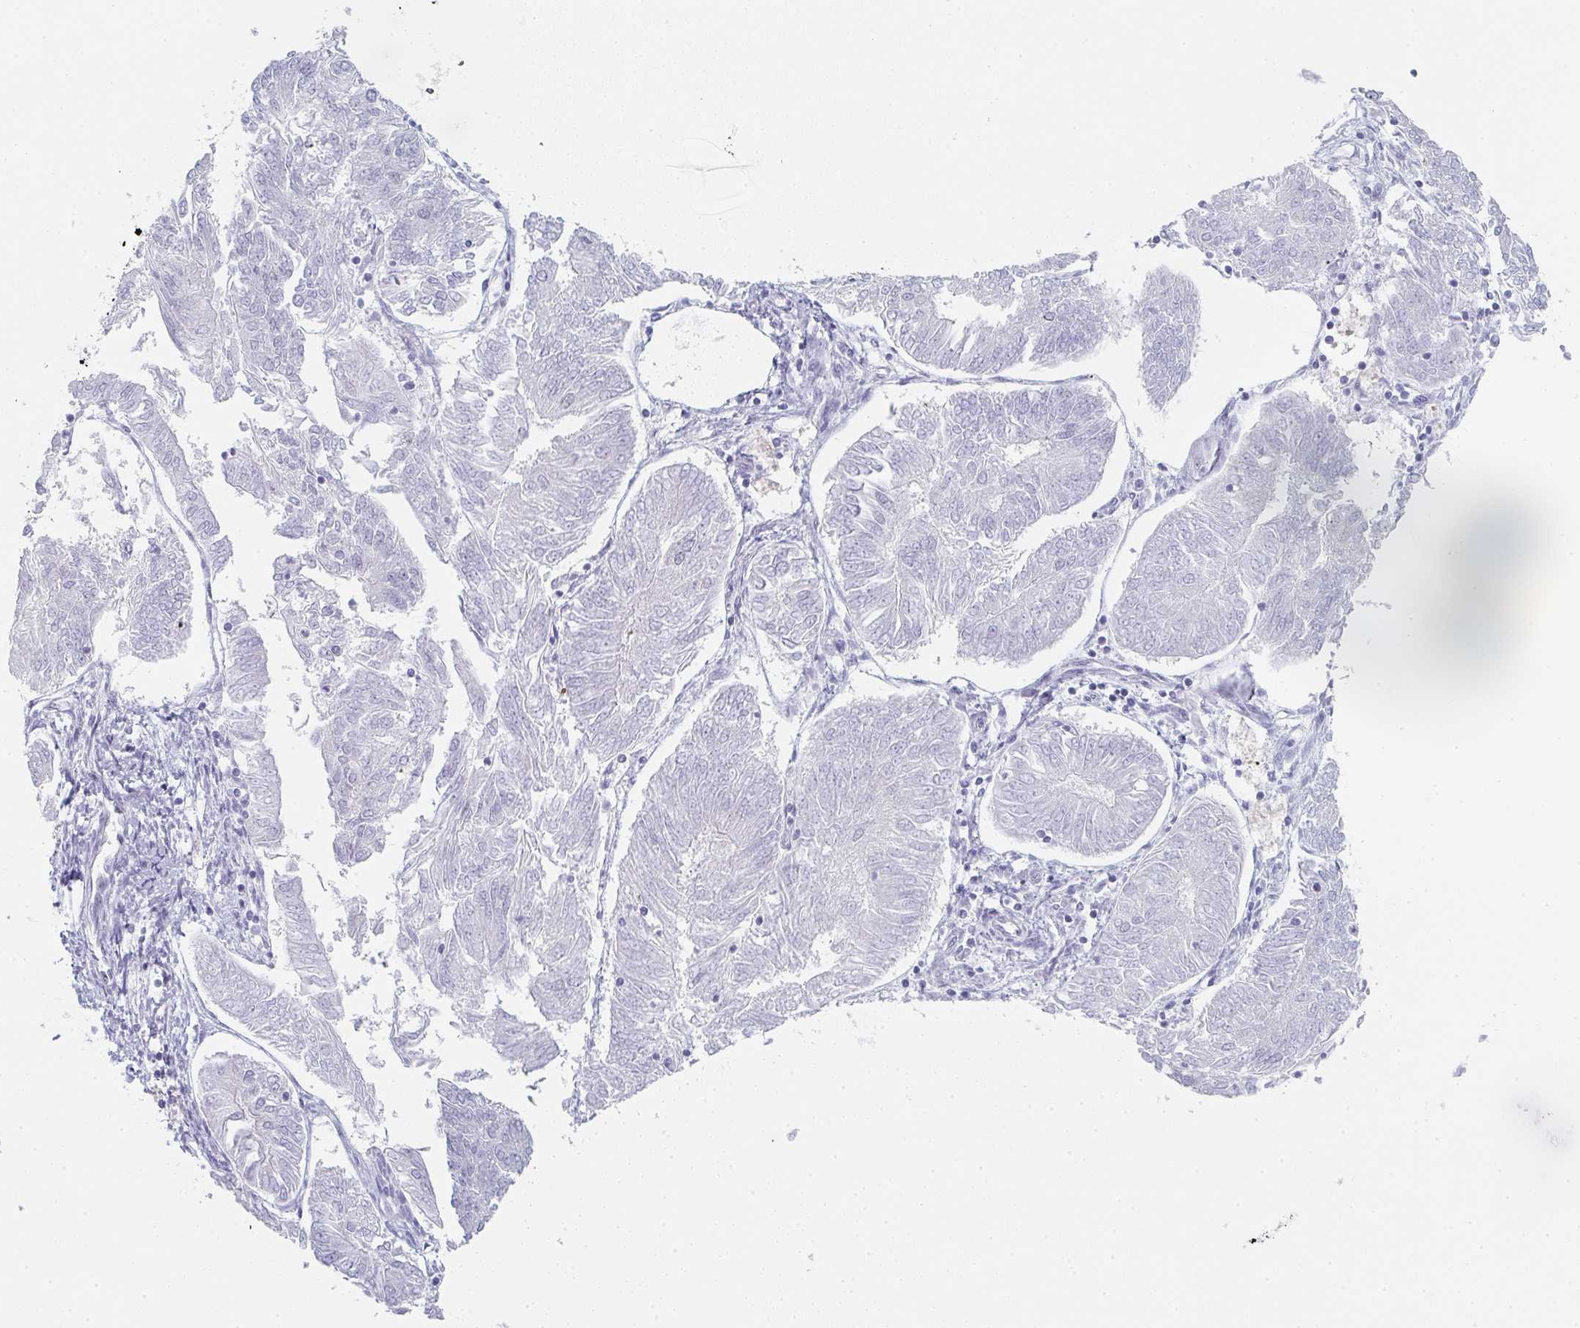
{"staining": {"intensity": "negative", "quantity": "none", "location": "none"}, "tissue": "endometrial cancer", "cell_type": "Tumor cells", "image_type": "cancer", "snomed": [{"axis": "morphology", "description": "Adenocarcinoma, NOS"}, {"axis": "topography", "description": "Endometrium"}], "caption": "High power microscopy image of an immunohistochemistry histopathology image of endometrial adenocarcinoma, revealing no significant positivity in tumor cells. The staining was performed using DAB (3,3'-diaminobenzidine) to visualize the protein expression in brown, while the nuclei were stained in blue with hematoxylin (Magnification: 20x).", "gene": "POU2AF2", "patient": {"sex": "female", "age": 58}}